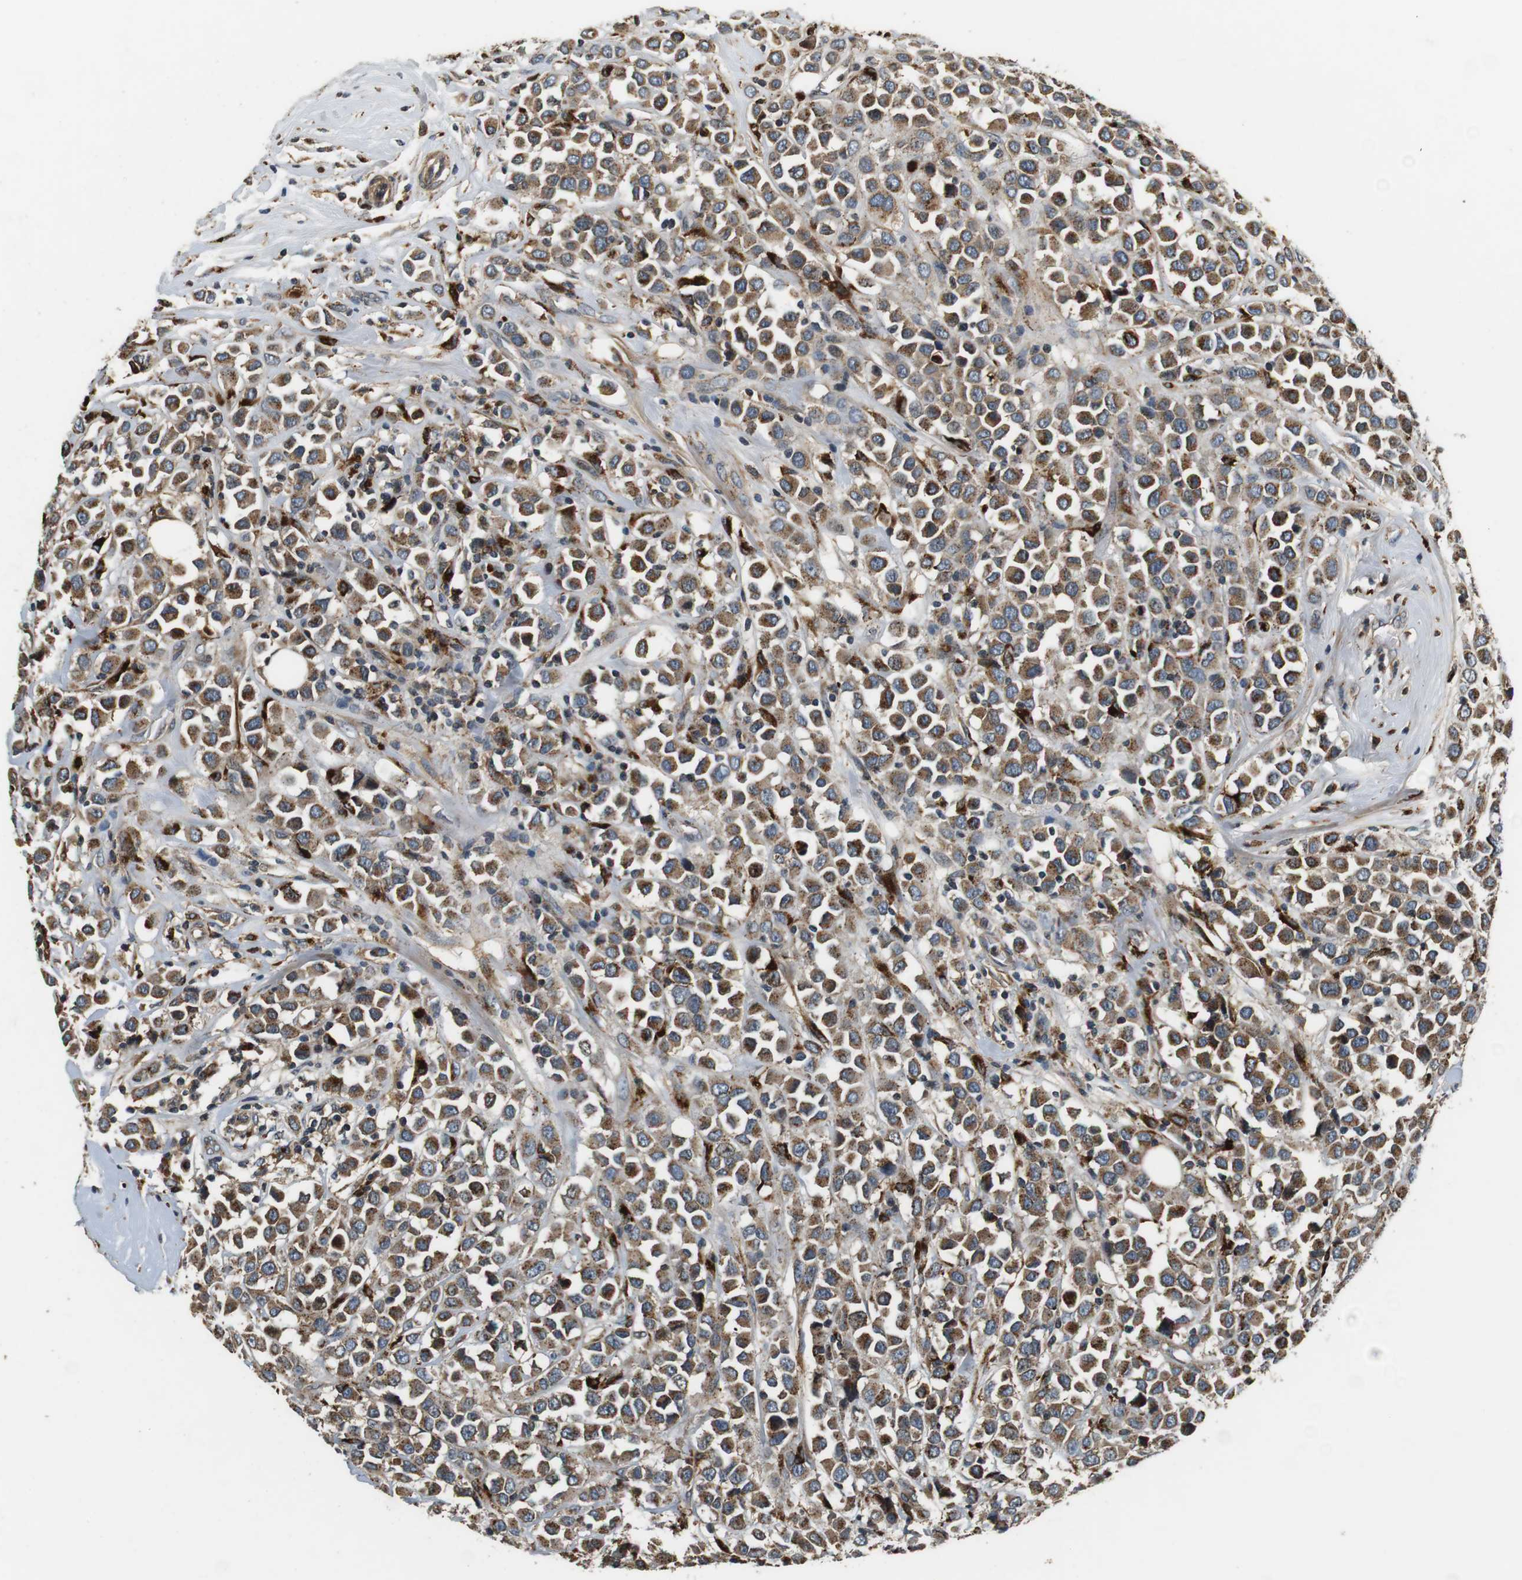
{"staining": {"intensity": "moderate", "quantity": ">75%", "location": "cytoplasmic/membranous"}, "tissue": "breast cancer", "cell_type": "Tumor cells", "image_type": "cancer", "snomed": [{"axis": "morphology", "description": "Duct carcinoma"}, {"axis": "topography", "description": "Breast"}], "caption": "Immunohistochemistry (IHC) of intraductal carcinoma (breast) displays medium levels of moderate cytoplasmic/membranous positivity in about >75% of tumor cells. The staining was performed using DAB (3,3'-diaminobenzidine), with brown indicating positive protein expression. Nuclei are stained blue with hematoxylin.", "gene": "TXNRD1", "patient": {"sex": "female", "age": 61}}